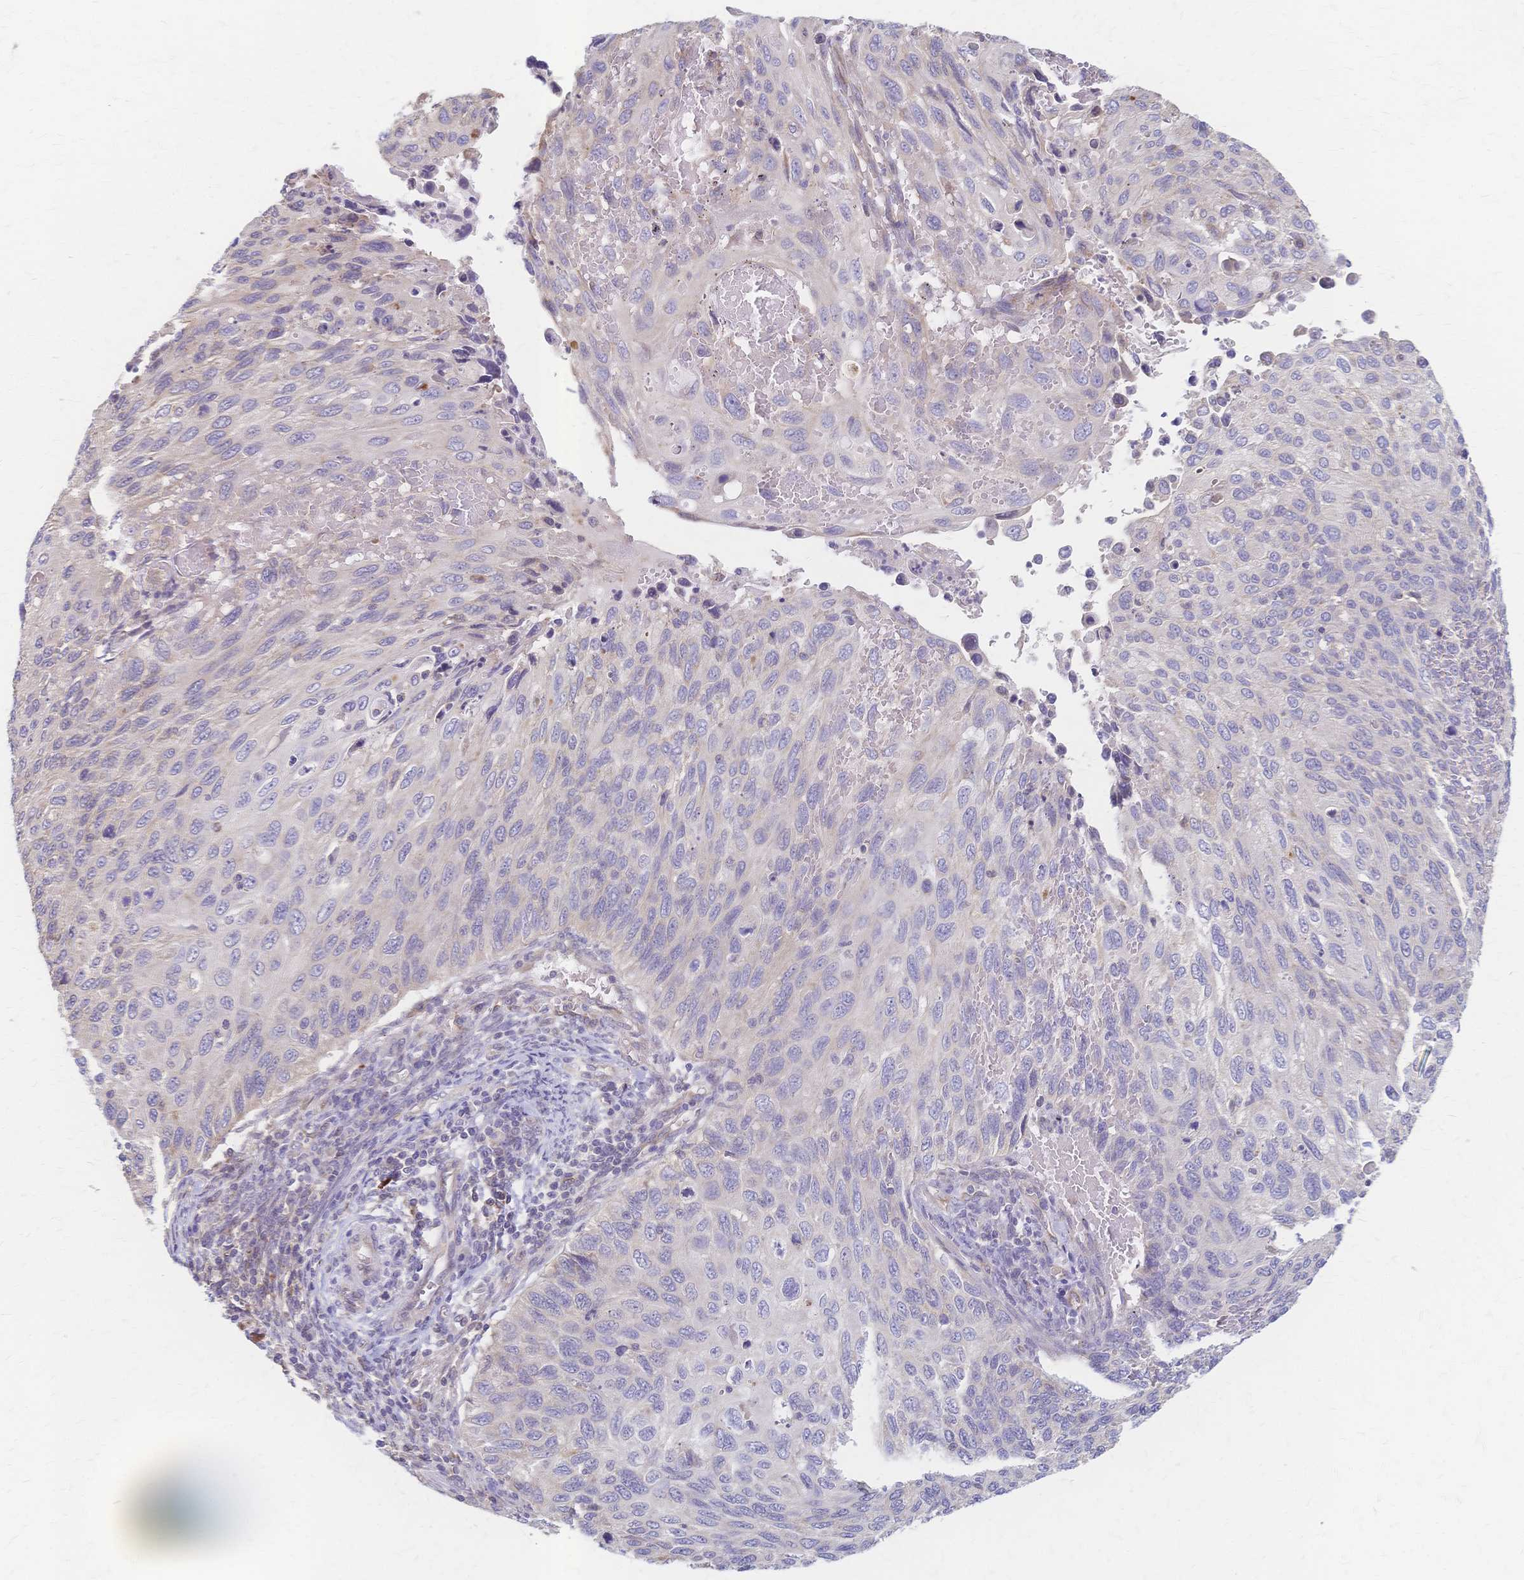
{"staining": {"intensity": "weak", "quantity": "<25%", "location": "cytoplasmic/membranous"}, "tissue": "cervical cancer", "cell_type": "Tumor cells", "image_type": "cancer", "snomed": [{"axis": "morphology", "description": "Squamous cell carcinoma, NOS"}, {"axis": "topography", "description": "Cervix"}], "caption": "DAB (3,3'-diaminobenzidine) immunohistochemical staining of cervical cancer shows no significant expression in tumor cells.", "gene": "CYB5A", "patient": {"sex": "female", "age": 70}}